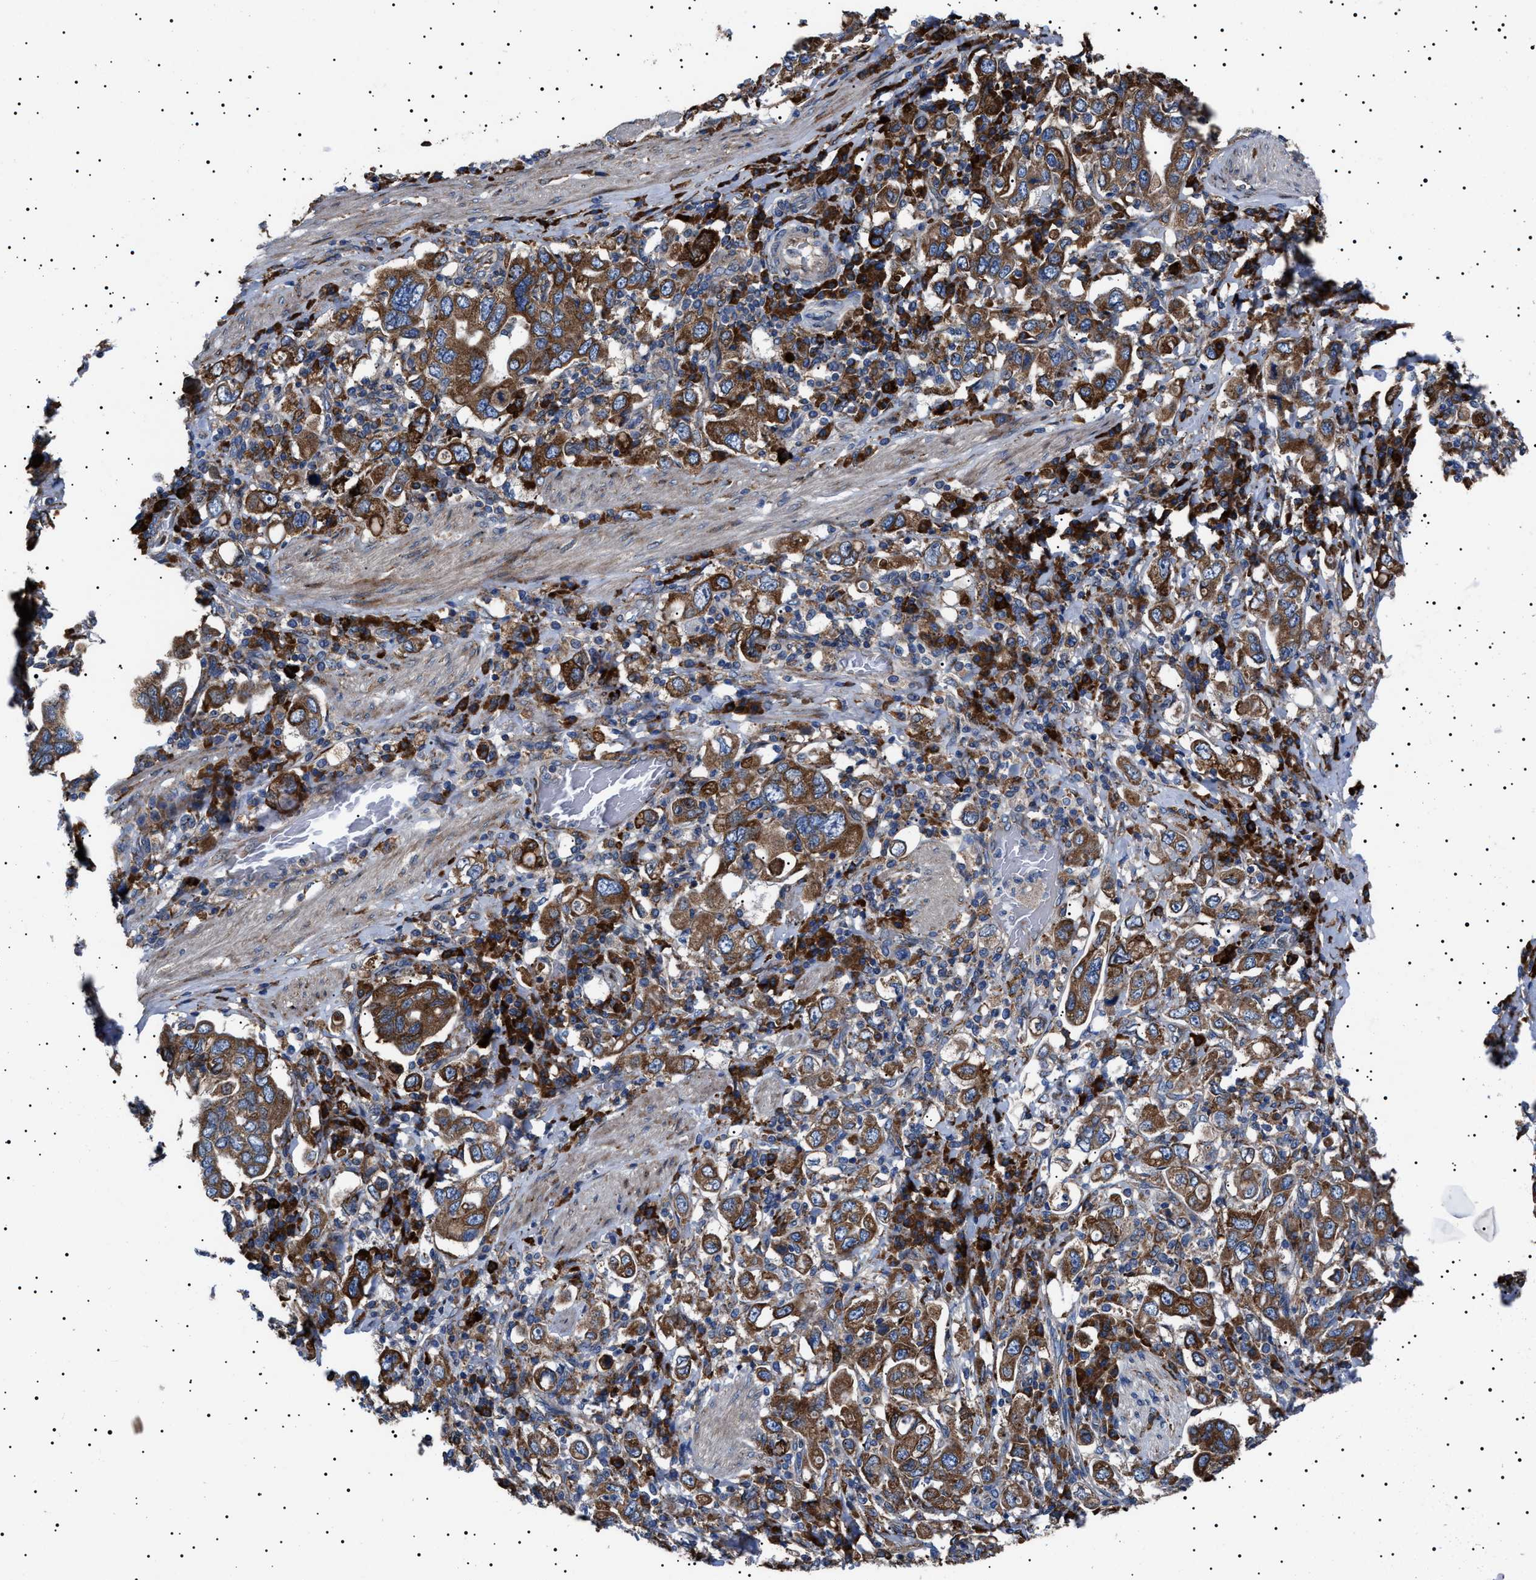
{"staining": {"intensity": "moderate", "quantity": ">75%", "location": "cytoplasmic/membranous"}, "tissue": "stomach cancer", "cell_type": "Tumor cells", "image_type": "cancer", "snomed": [{"axis": "morphology", "description": "Adenocarcinoma, NOS"}, {"axis": "topography", "description": "Stomach, upper"}], "caption": "This micrograph reveals adenocarcinoma (stomach) stained with immunohistochemistry (IHC) to label a protein in brown. The cytoplasmic/membranous of tumor cells show moderate positivity for the protein. Nuclei are counter-stained blue.", "gene": "TOP1MT", "patient": {"sex": "male", "age": 62}}